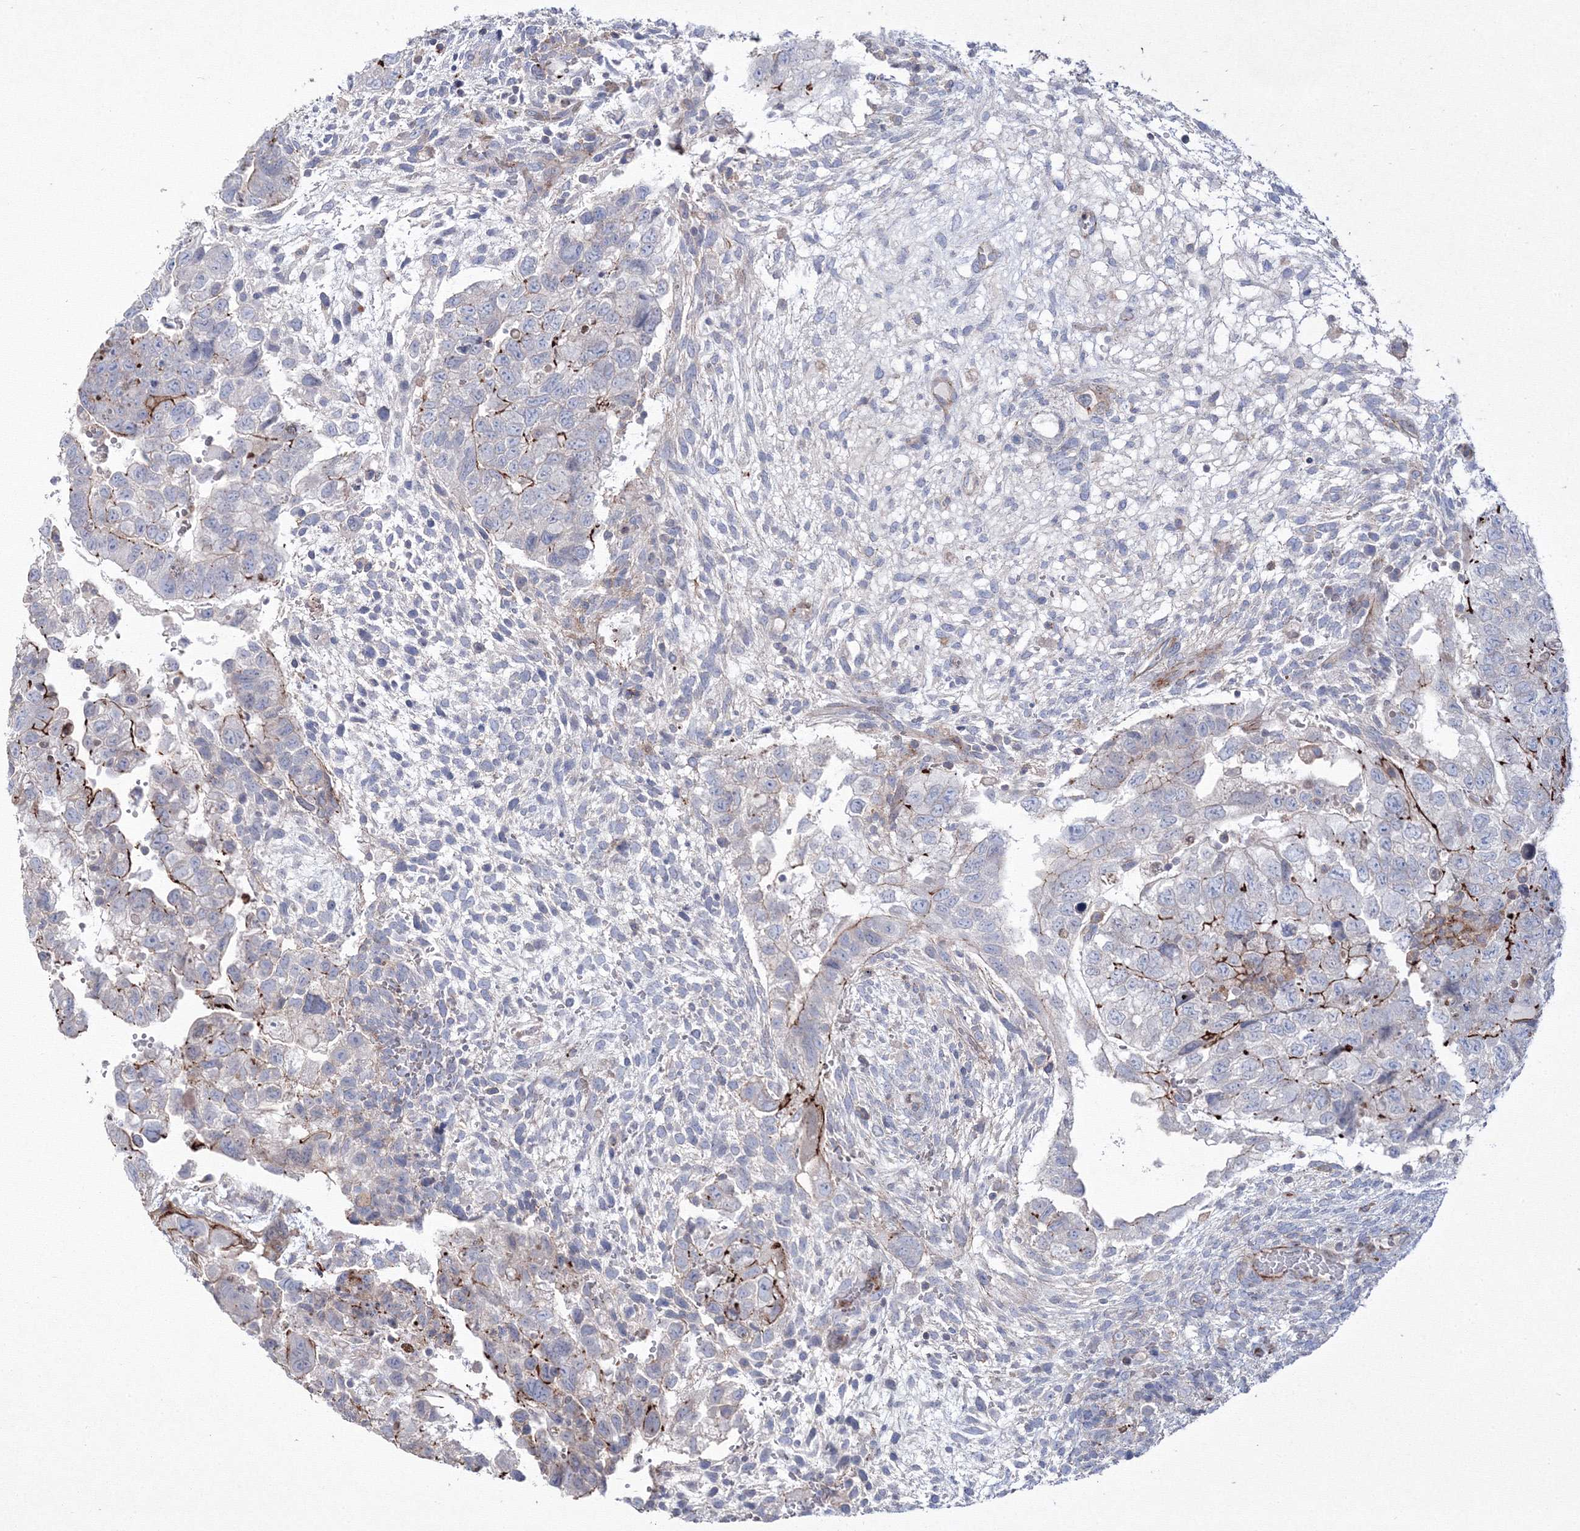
{"staining": {"intensity": "moderate", "quantity": "<25%", "location": "cytoplasmic/membranous"}, "tissue": "testis cancer", "cell_type": "Tumor cells", "image_type": "cancer", "snomed": [{"axis": "morphology", "description": "Carcinoma, Embryonal, NOS"}, {"axis": "topography", "description": "Testis"}], "caption": "IHC image of testis cancer (embryonal carcinoma) stained for a protein (brown), which exhibits low levels of moderate cytoplasmic/membranous expression in approximately <25% of tumor cells.", "gene": "GPR82", "patient": {"sex": "male", "age": 37}}